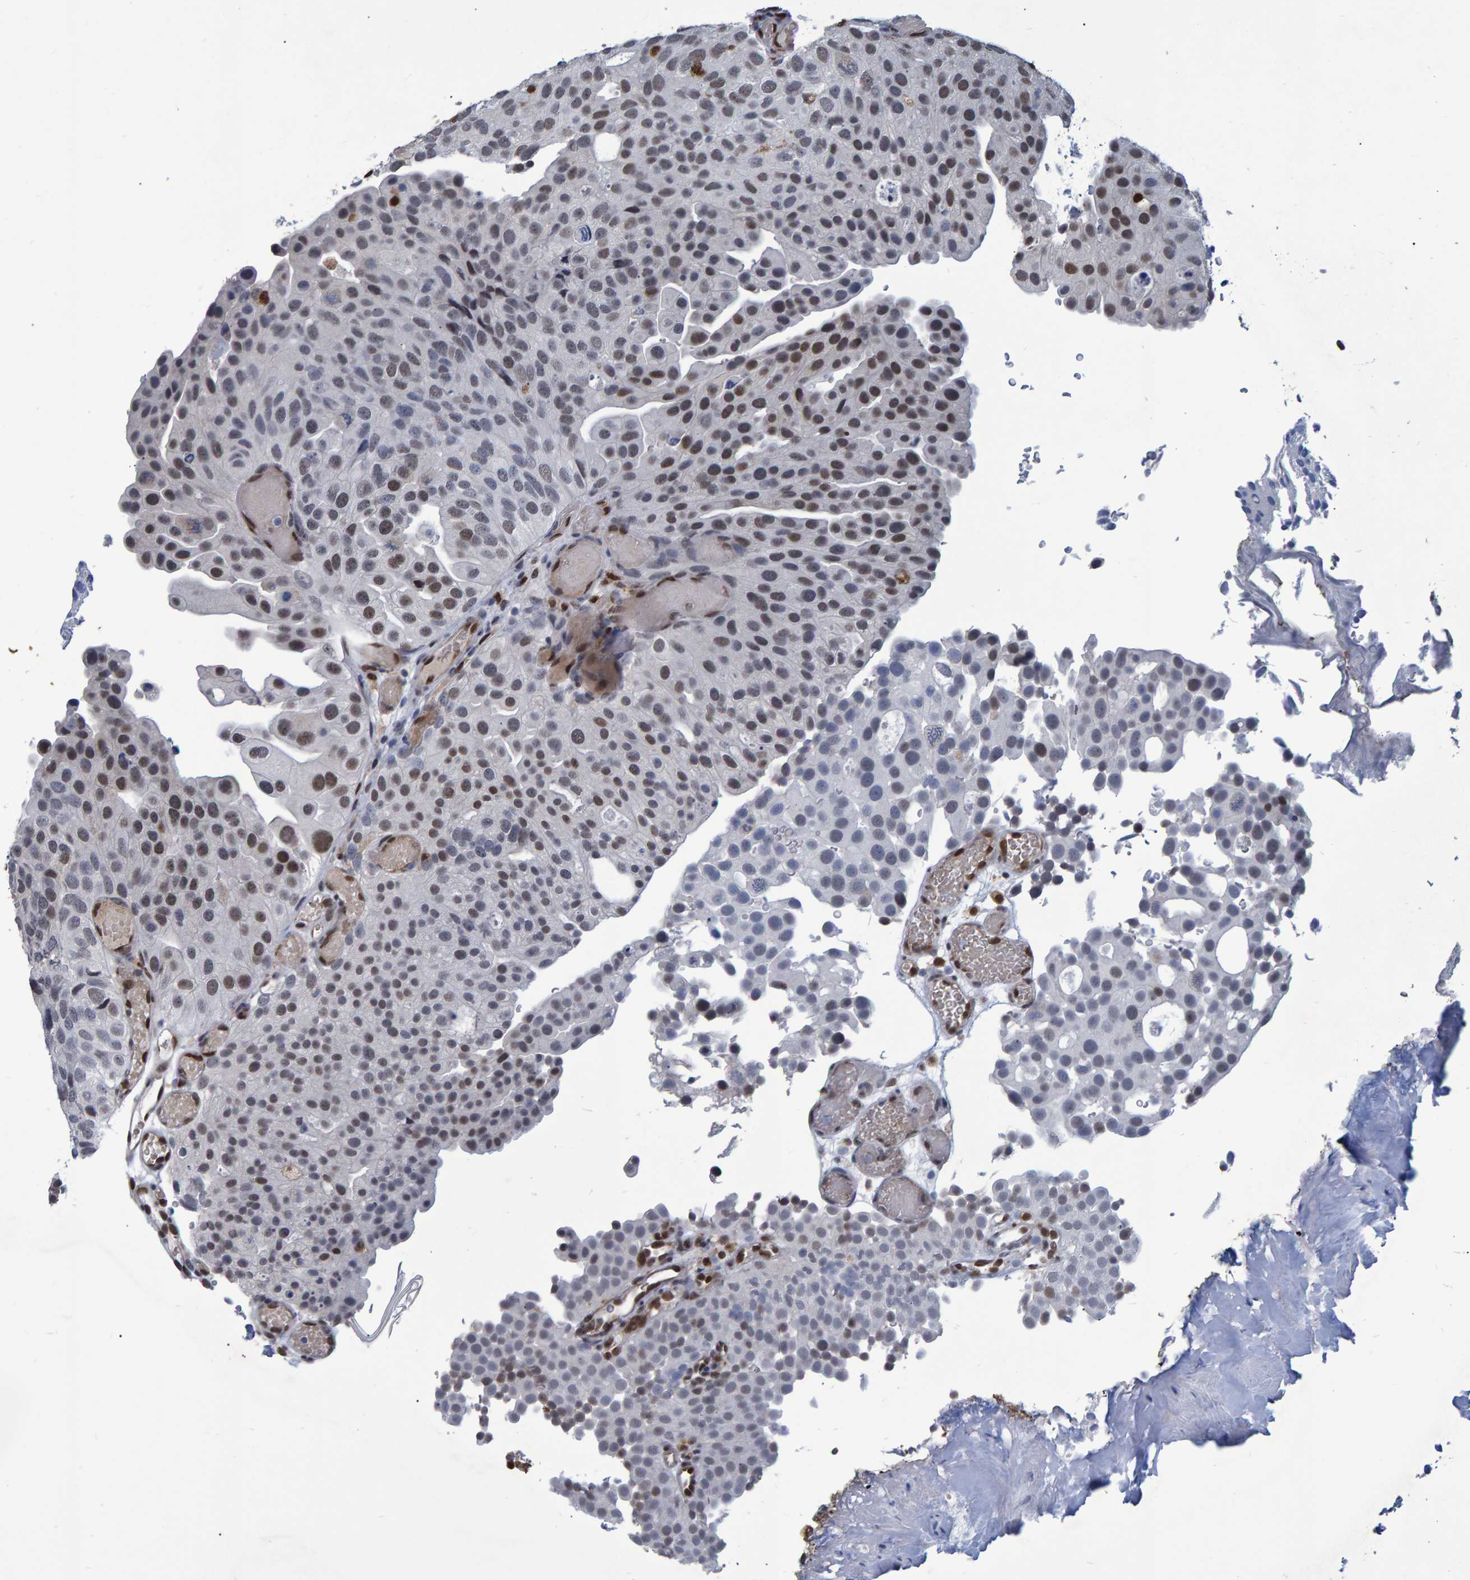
{"staining": {"intensity": "moderate", "quantity": ">75%", "location": "nuclear"}, "tissue": "urothelial cancer", "cell_type": "Tumor cells", "image_type": "cancer", "snomed": [{"axis": "morphology", "description": "Urothelial carcinoma, Low grade"}, {"axis": "topography", "description": "Urinary bladder"}], "caption": "This is an image of immunohistochemistry staining of urothelial carcinoma (low-grade), which shows moderate staining in the nuclear of tumor cells.", "gene": "QKI", "patient": {"sex": "male", "age": 78}}